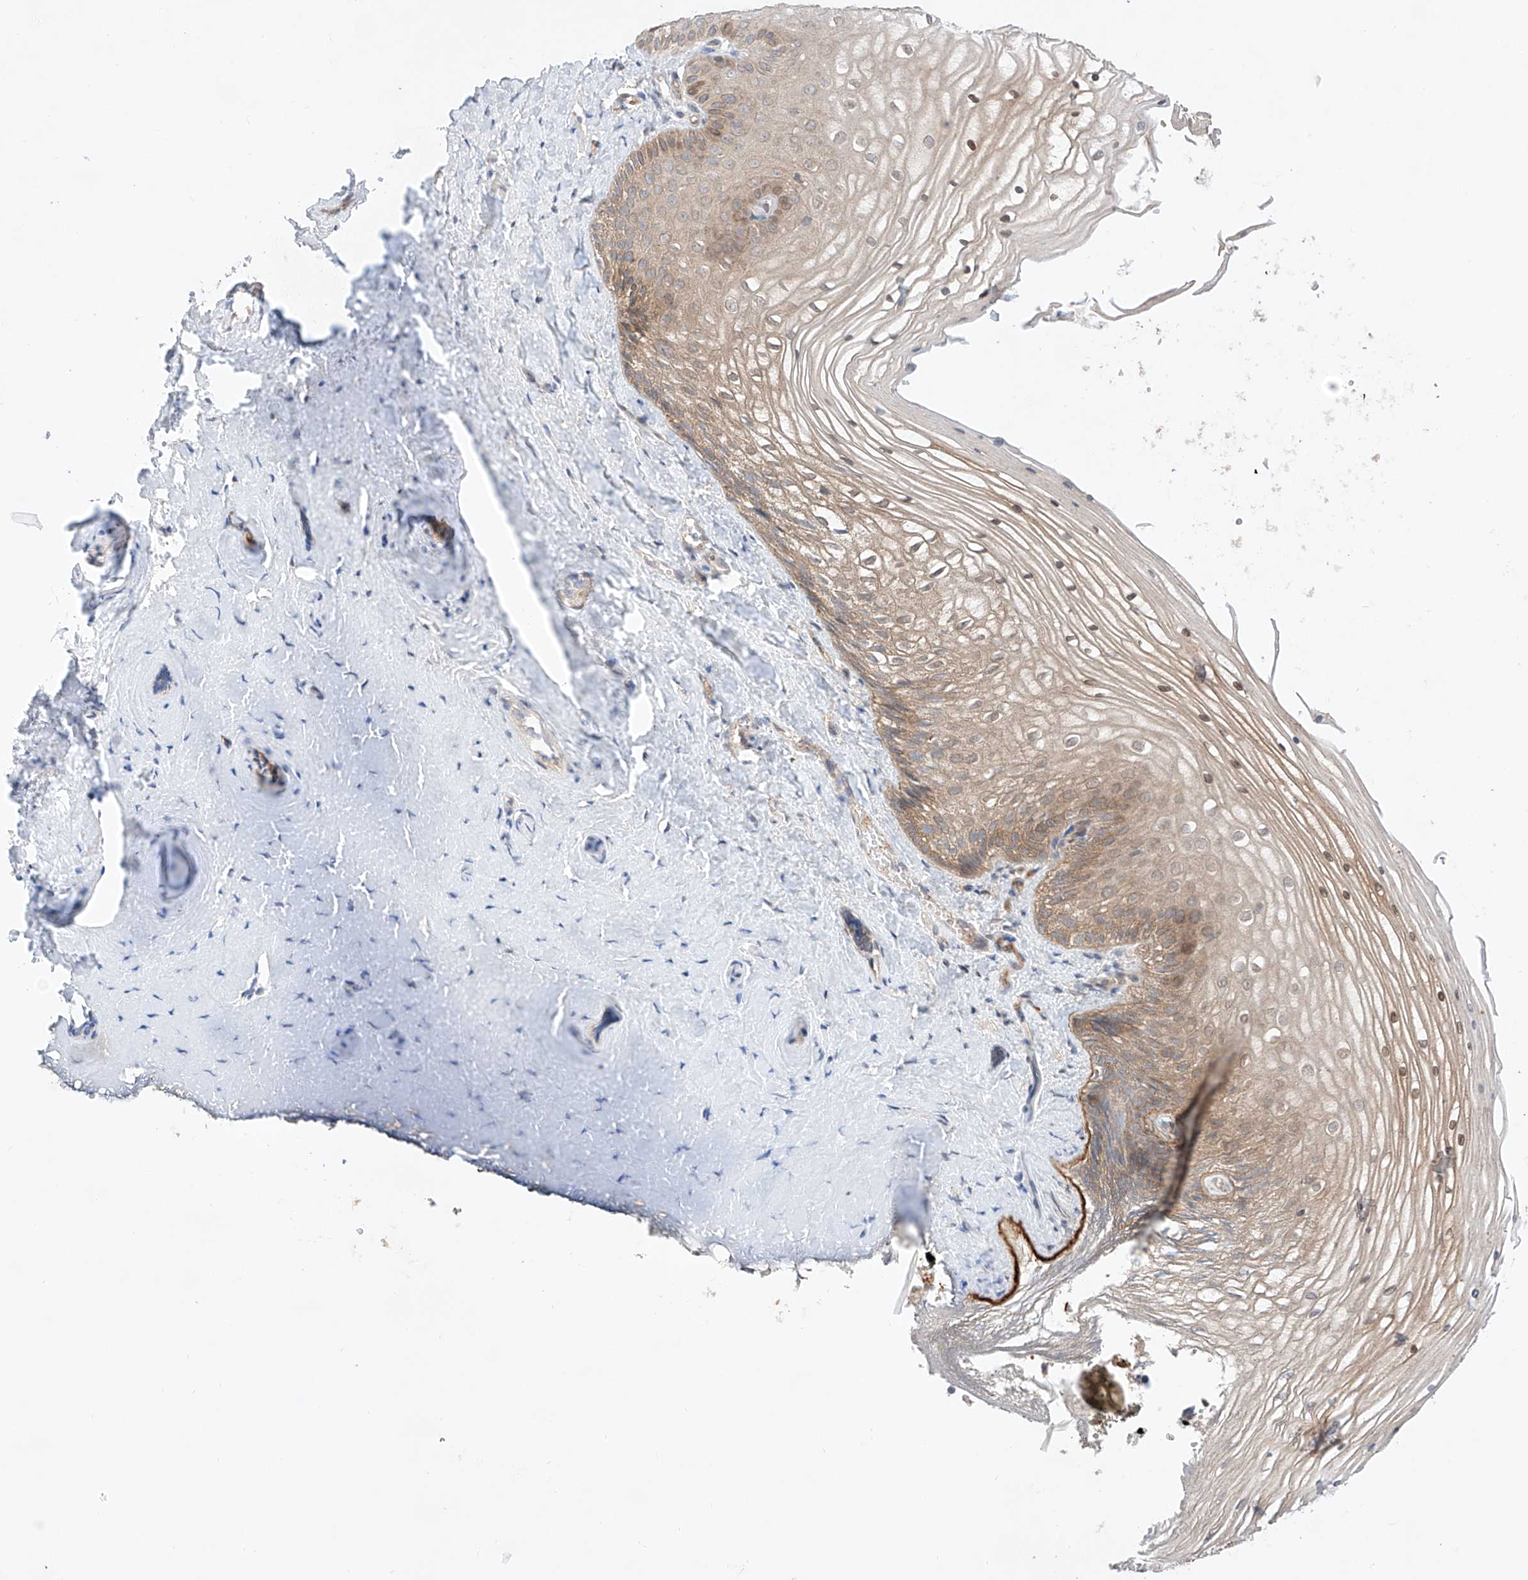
{"staining": {"intensity": "moderate", "quantity": "25%-75%", "location": "cytoplasmic/membranous,nuclear"}, "tissue": "vagina", "cell_type": "Squamous epithelial cells", "image_type": "normal", "snomed": [{"axis": "morphology", "description": "Normal tissue, NOS"}, {"axis": "topography", "description": "Vagina"}, {"axis": "topography", "description": "Cervix"}], "caption": "Immunohistochemistry staining of normal vagina, which shows medium levels of moderate cytoplasmic/membranous,nuclear positivity in approximately 25%-75% of squamous epithelial cells indicating moderate cytoplasmic/membranous,nuclear protein expression. The staining was performed using DAB (brown) for protein detection and nuclei were counterstained in hematoxylin (blue).", "gene": "ZNF124", "patient": {"sex": "female", "age": 40}}